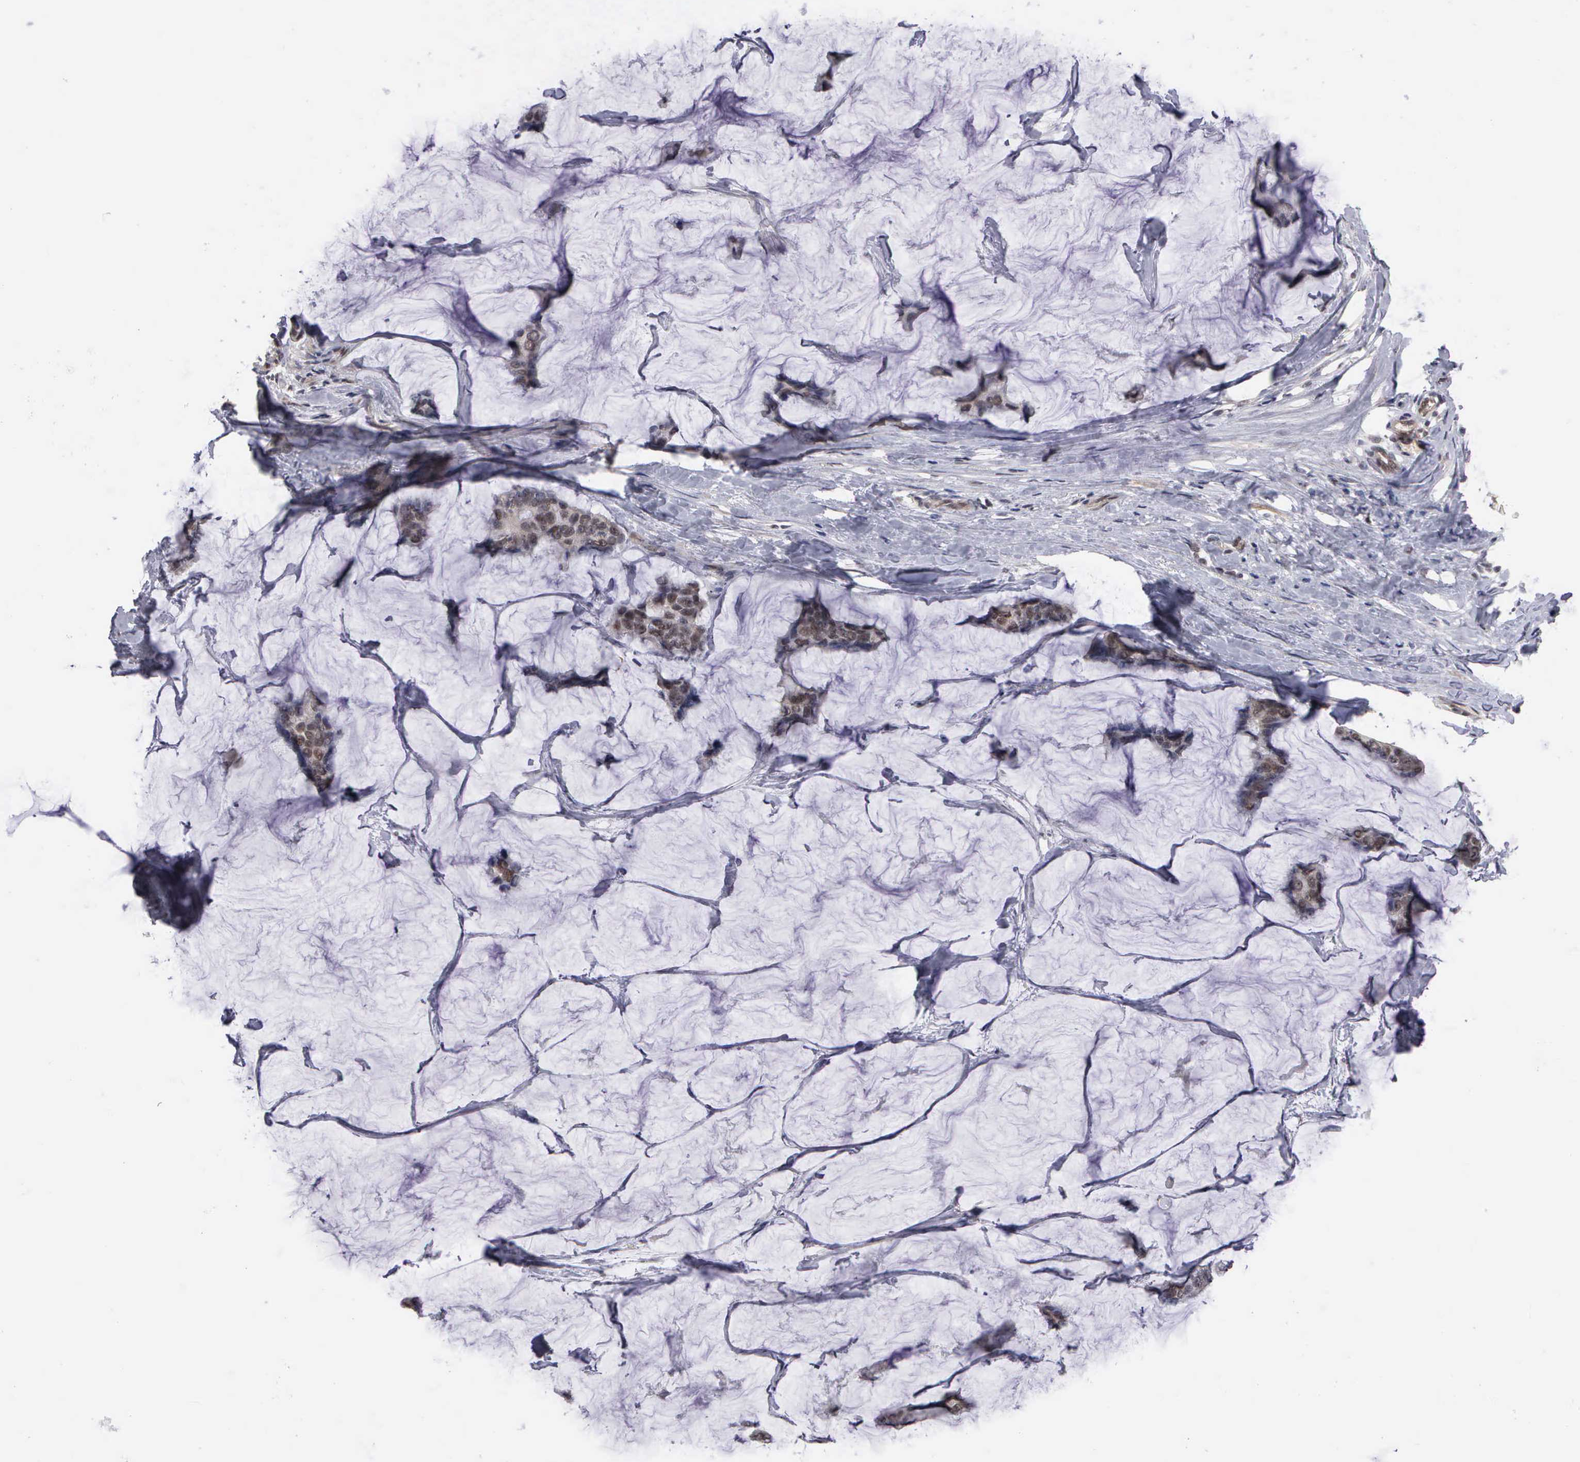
{"staining": {"intensity": "moderate", "quantity": "25%-75%", "location": "nuclear"}, "tissue": "breast cancer", "cell_type": "Tumor cells", "image_type": "cancer", "snomed": [{"axis": "morphology", "description": "Normal tissue, NOS"}, {"axis": "morphology", "description": "Duct carcinoma"}, {"axis": "topography", "description": "Breast"}], "caption": "Approximately 25%-75% of tumor cells in breast intraductal carcinoma show moderate nuclear protein positivity as visualized by brown immunohistochemical staining.", "gene": "ZBTB33", "patient": {"sex": "female", "age": 50}}